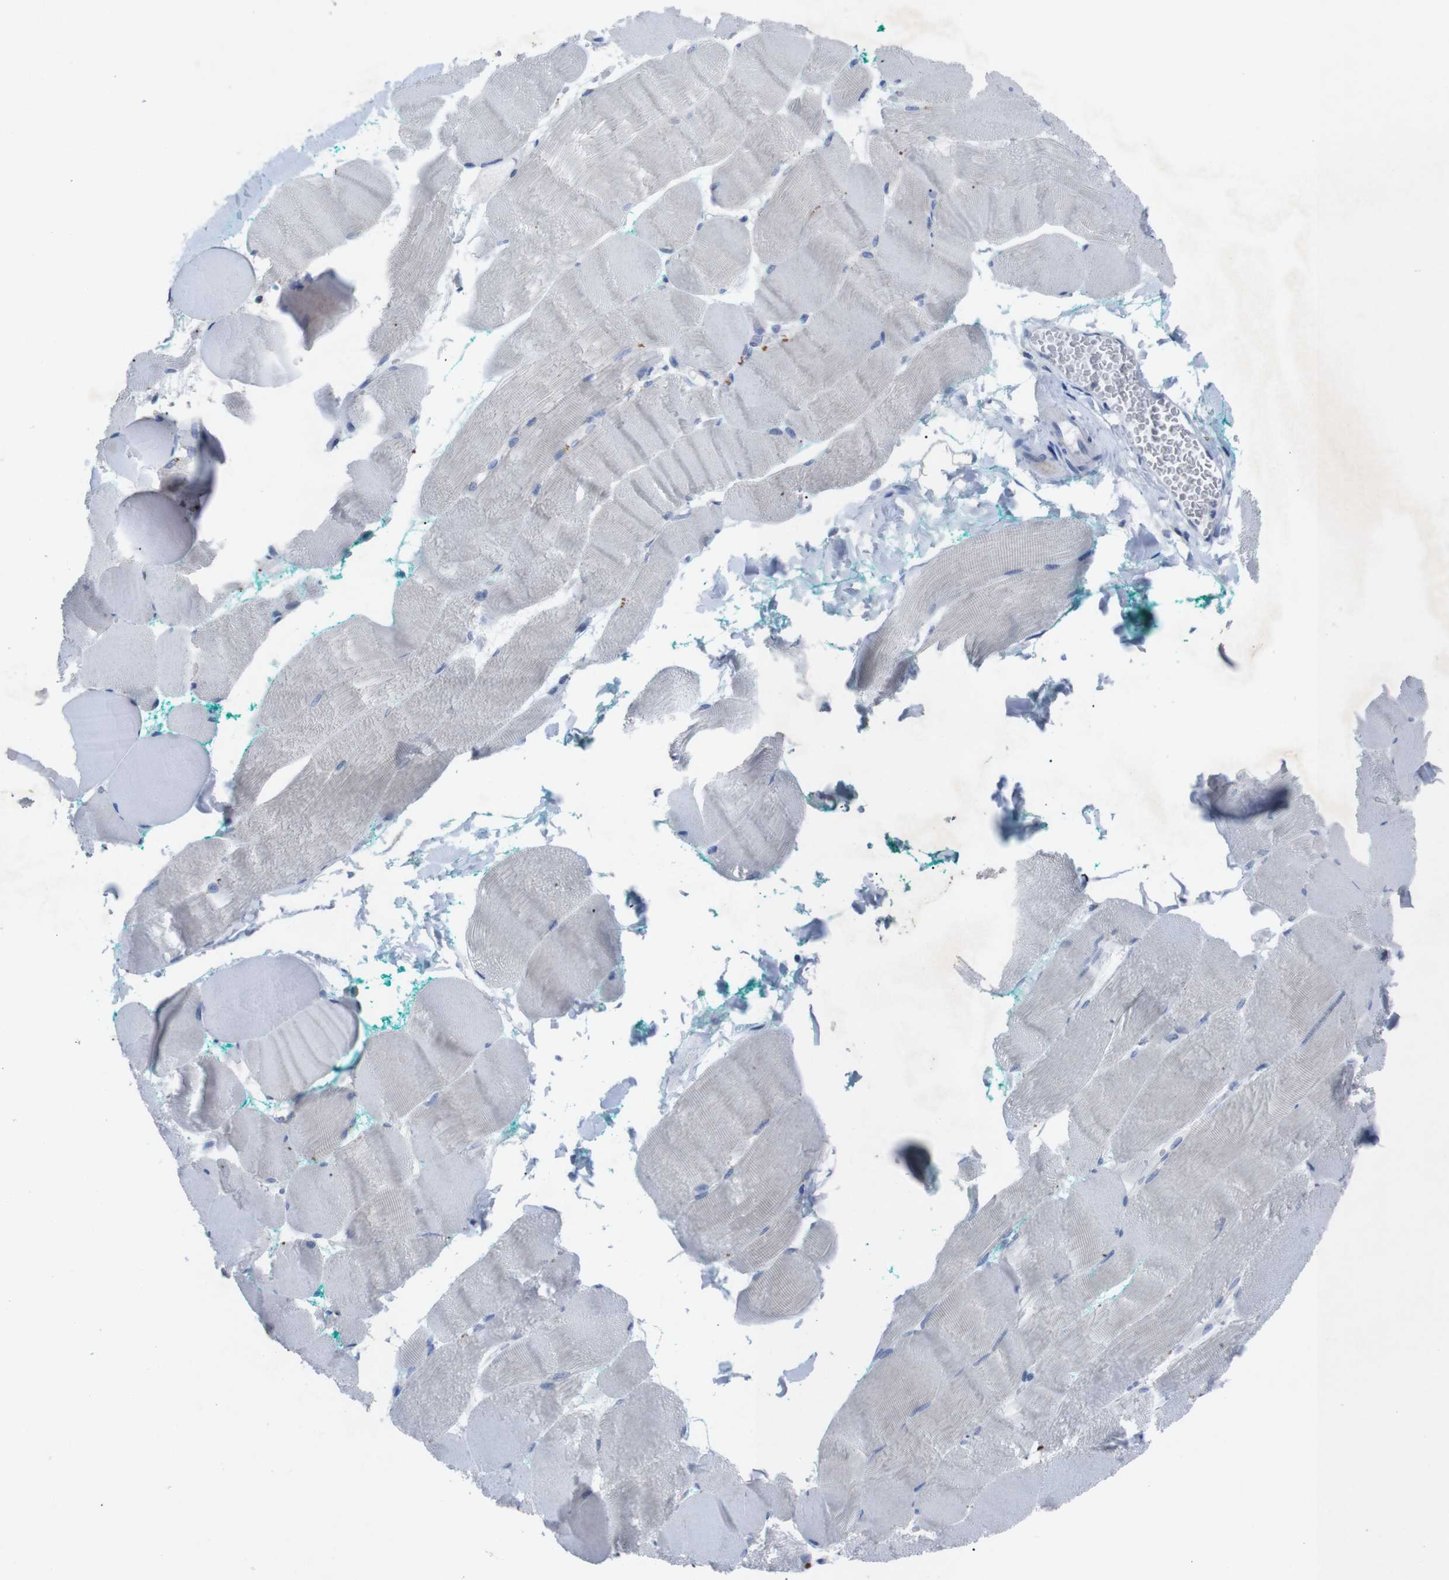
{"staining": {"intensity": "negative", "quantity": "none", "location": "none"}, "tissue": "skeletal muscle", "cell_type": "Myocytes", "image_type": "normal", "snomed": [{"axis": "morphology", "description": "Normal tissue, NOS"}, {"axis": "morphology", "description": "Squamous cell carcinoma, NOS"}, {"axis": "topography", "description": "Skeletal muscle"}], "caption": "IHC photomicrograph of unremarkable human skeletal muscle stained for a protein (brown), which exhibits no staining in myocytes.", "gene": "IRF4", "patient": {"sex": "male", "age": 51}}